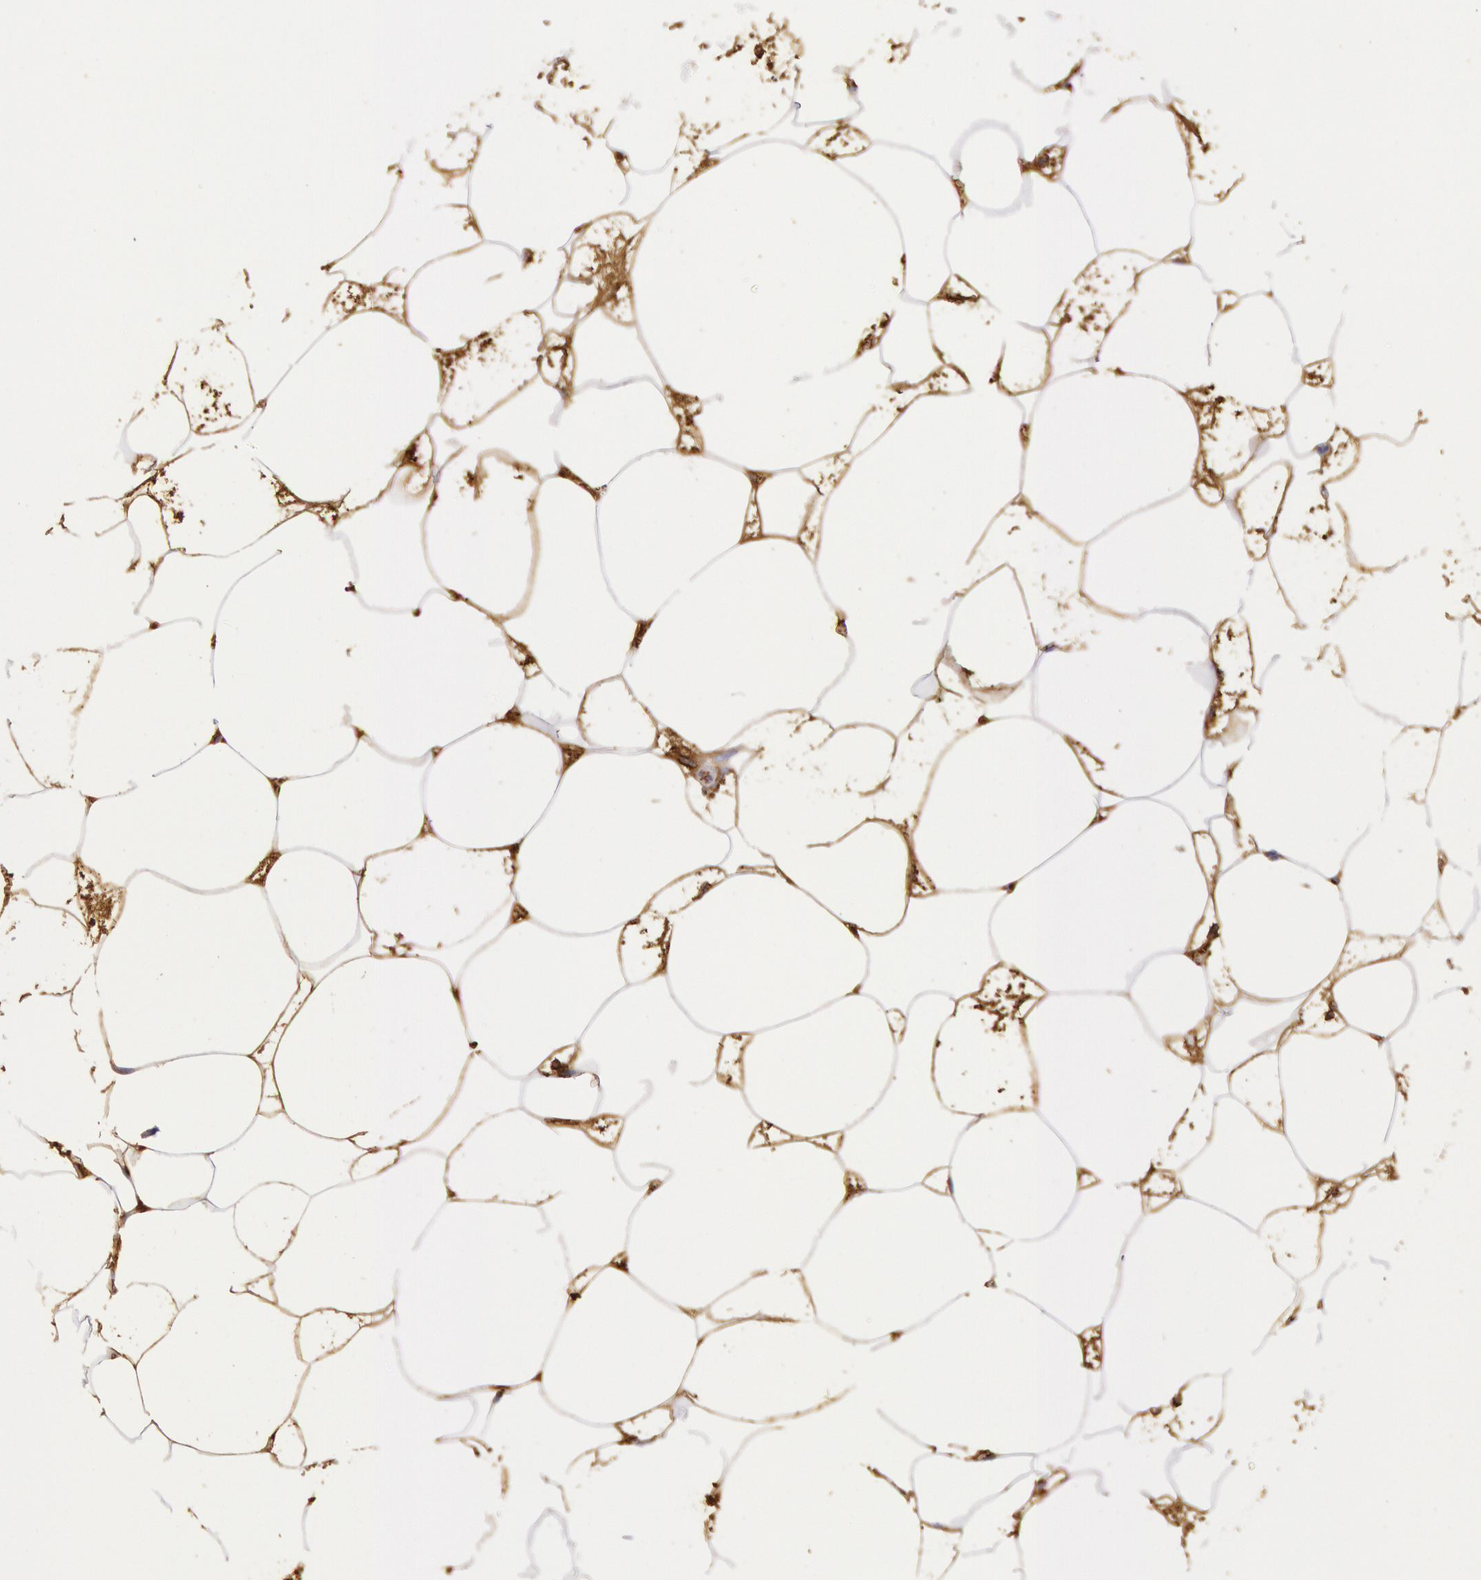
{"staining": {"intensity": "moderate", "quantity": ">75%", "location": "cytoplasmic/membranous"}, "tissue": "adipose tissue", "cell_type": "Adipocytes", "image_type": "normal", "snomed": [{"axis": "morphology", "description": "Normal tissue, NOS"}, {"axis": "morphology", "description": "Duct carcinoma"}, {"axis": "topography", "description": "Breast"}, {"axis": "topography", "description": "Adipose tissue"}], "caption": "A high-resolution micrograph shows immunohistochemistry (IHC) staining of unremarkable adipose tissue, which demonstrates moderate cytoplasmic/membranous expression in approximately >75% of adipocytes. (brown staining indicates protein expression, while blue staining denotes nuclei).", "gene": "IGHG1", "patient": {"sex": "female", "age": 37}}